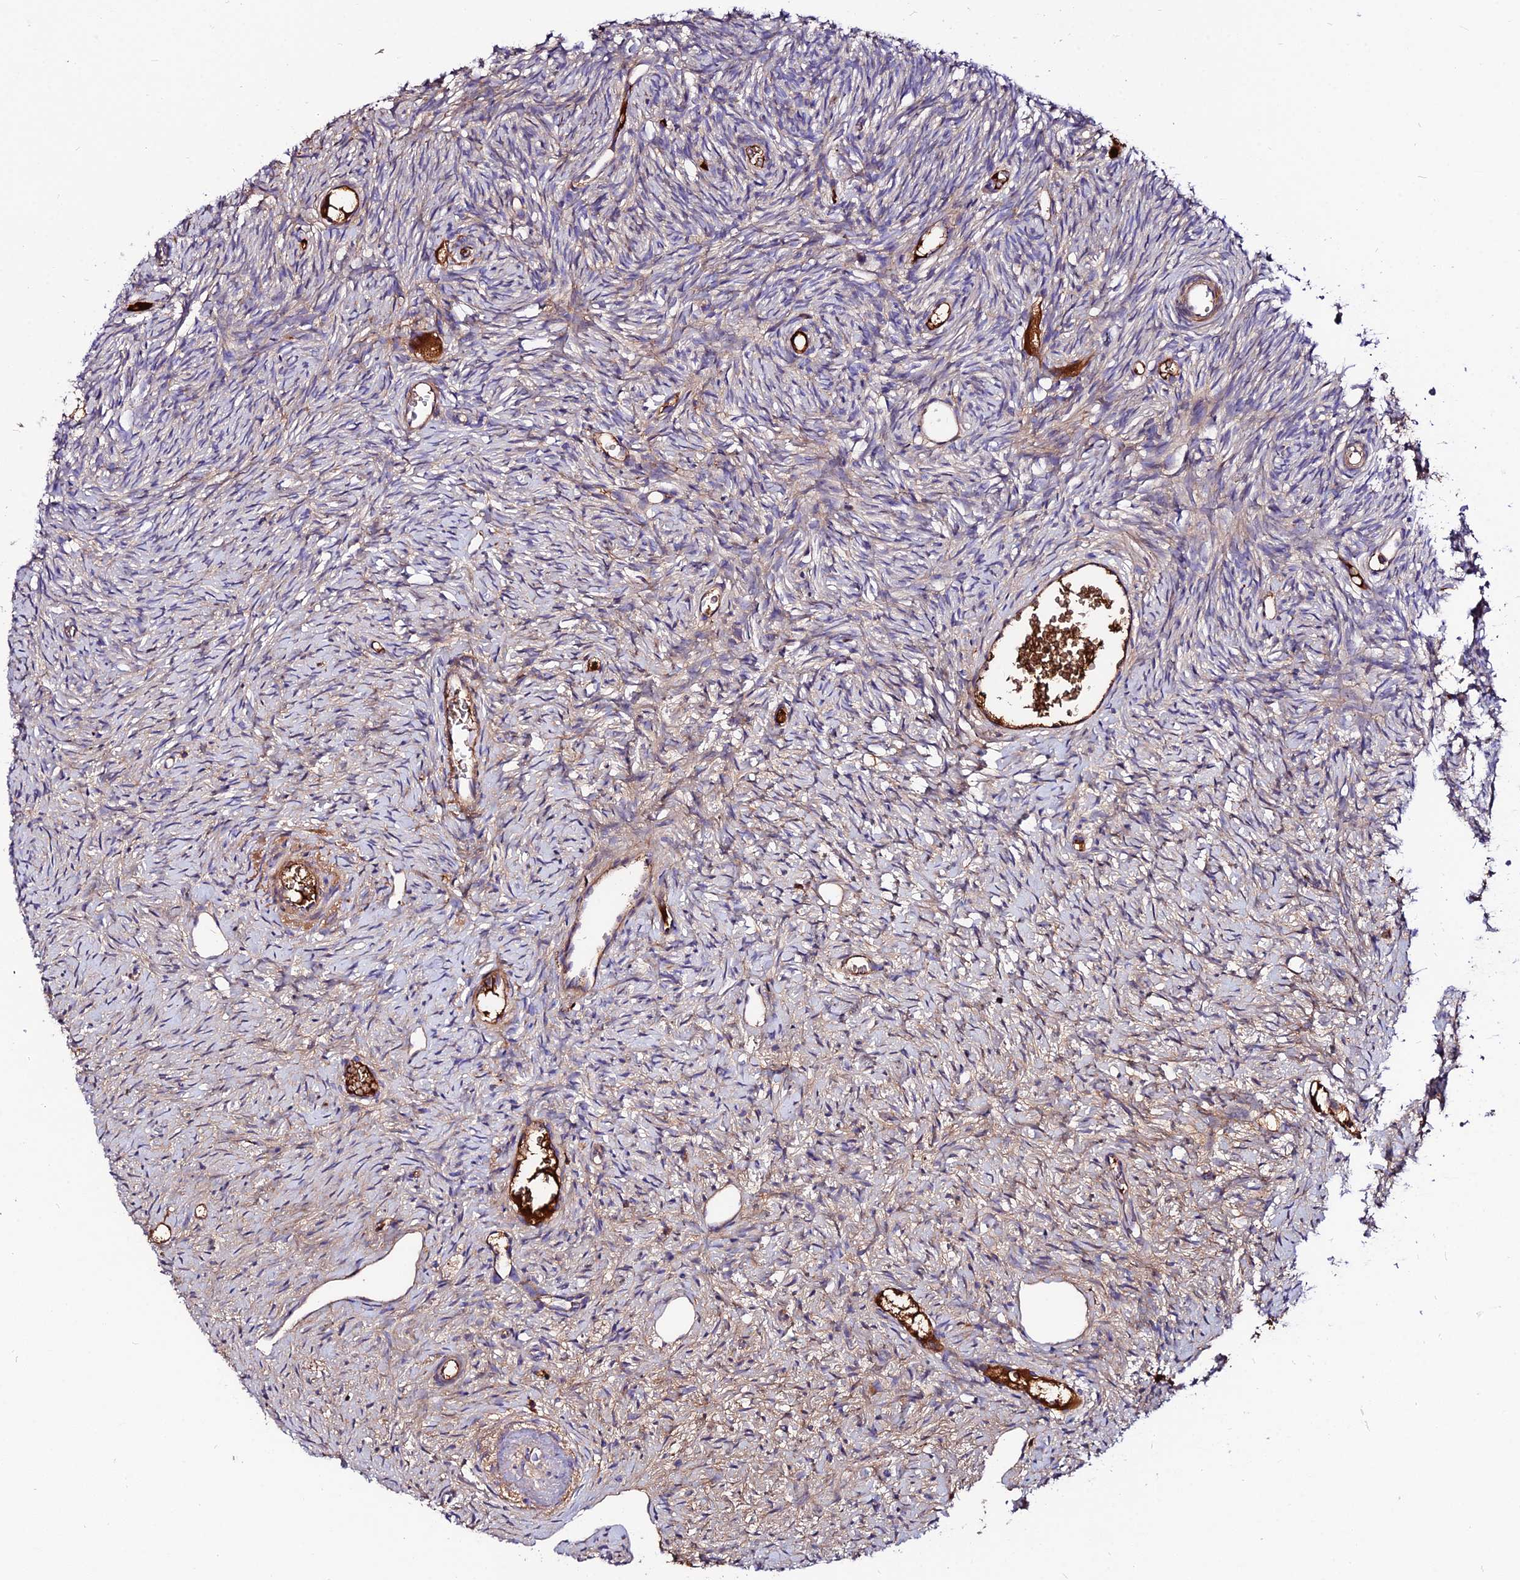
{"staining": {"intensity": "moderate", "quantity": ">75%", "location": "cytoplasmic/membranous"}, "tissue": "ovary", "cell_type": "Follicle cells", "image_type": "normal", "snomed": [{"axis": "morphology", "description": "Normal tissue, NOS"}, {"axis": "topography", "description": "Ovary"}], "caption": "Protein expression analysis of normal human ovary reveals moderate cytoplasmic/membranous staining in approximately >75% of follicle cells. (Brightfield microscopy of DAB IHC at high magnification).", "gene": "PYM1", "patient": {"sex": "female", "age": 51}}